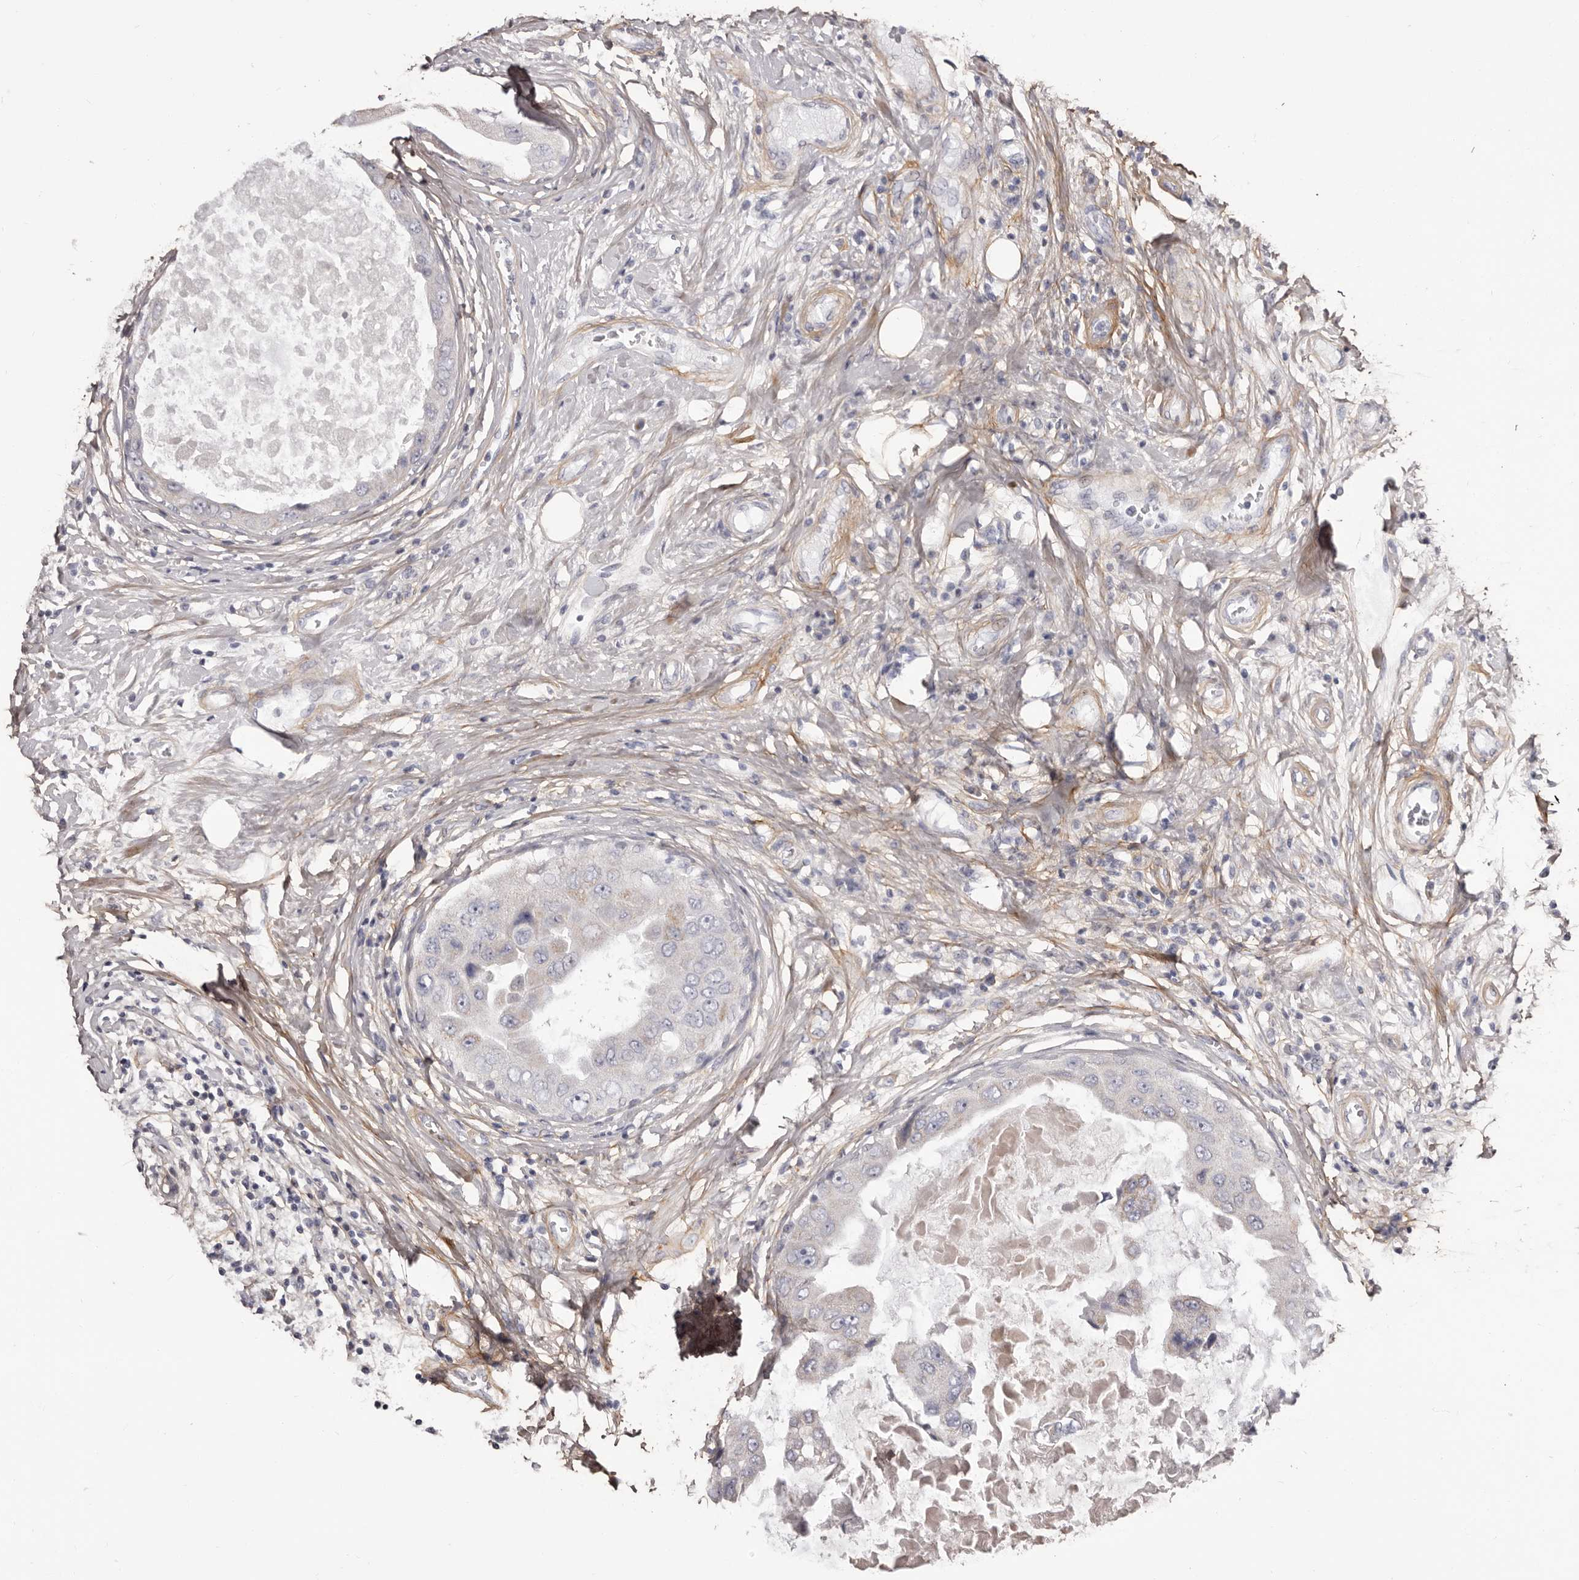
{"staining": {"intensity": "negative", "quantity": "none", "location": "none"}, "tissue": "breast cancer", "cell_type": "Tumor cells", "image_type": "cancer", "snomed": [{"axis": "morphology", "description": "Duct carcinoma"}, {"axis": "topography", "description": "Breast"}], "caption": "High magnification brightfield microscopy of breast intraductal carcinoma stained with DAB (3,3'-diaminobenzidine) (brown) and counterstained with hematoxylin (blue): tumor cells show no significant positivity.", "gene": "COL6A1", "patient": {"sex": "female", "age": 27}}